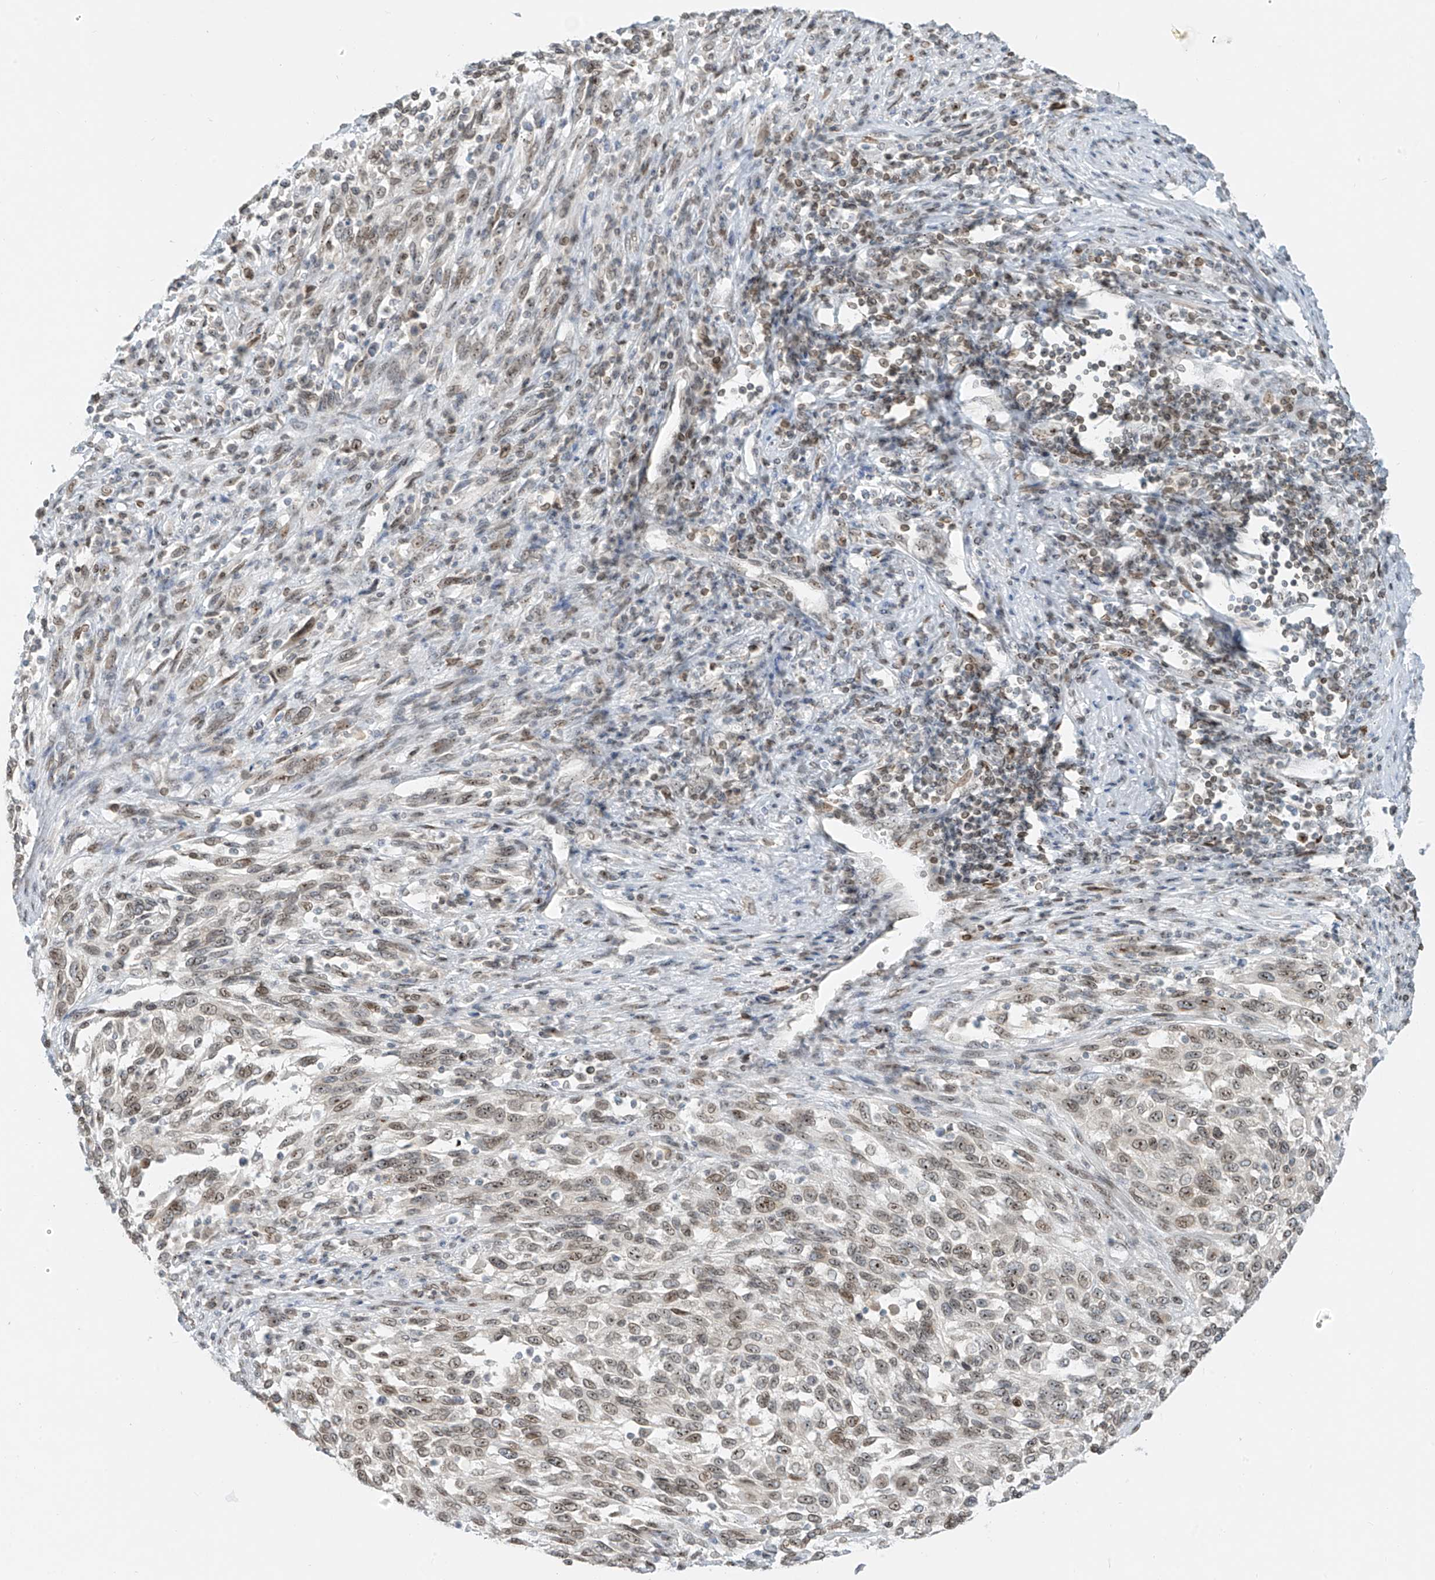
{"staining": {"intensity": "moderate", "quantity": "25%-75%", "location": "cytoplasmic/membranous,nuclear"}, "tissue": "melanoma", "cell_type": "Tumor cells", "image_type": "cancer", "snomed": [{"axis": "morphology", "description": "Malignant melanoma, Metastatic site"}, {"axis": "topography", "description": "Lymph node"}], "caption": "Immunohistochemistry (IHC) (DAB) staining of melanoma demonstrates moderate cytoplasmic/membranous and nuclear protein positivity in about 25%-75% of tumor cells.", "gene": "SAMD15", "patient": {"sex": "male", "age": 61}}